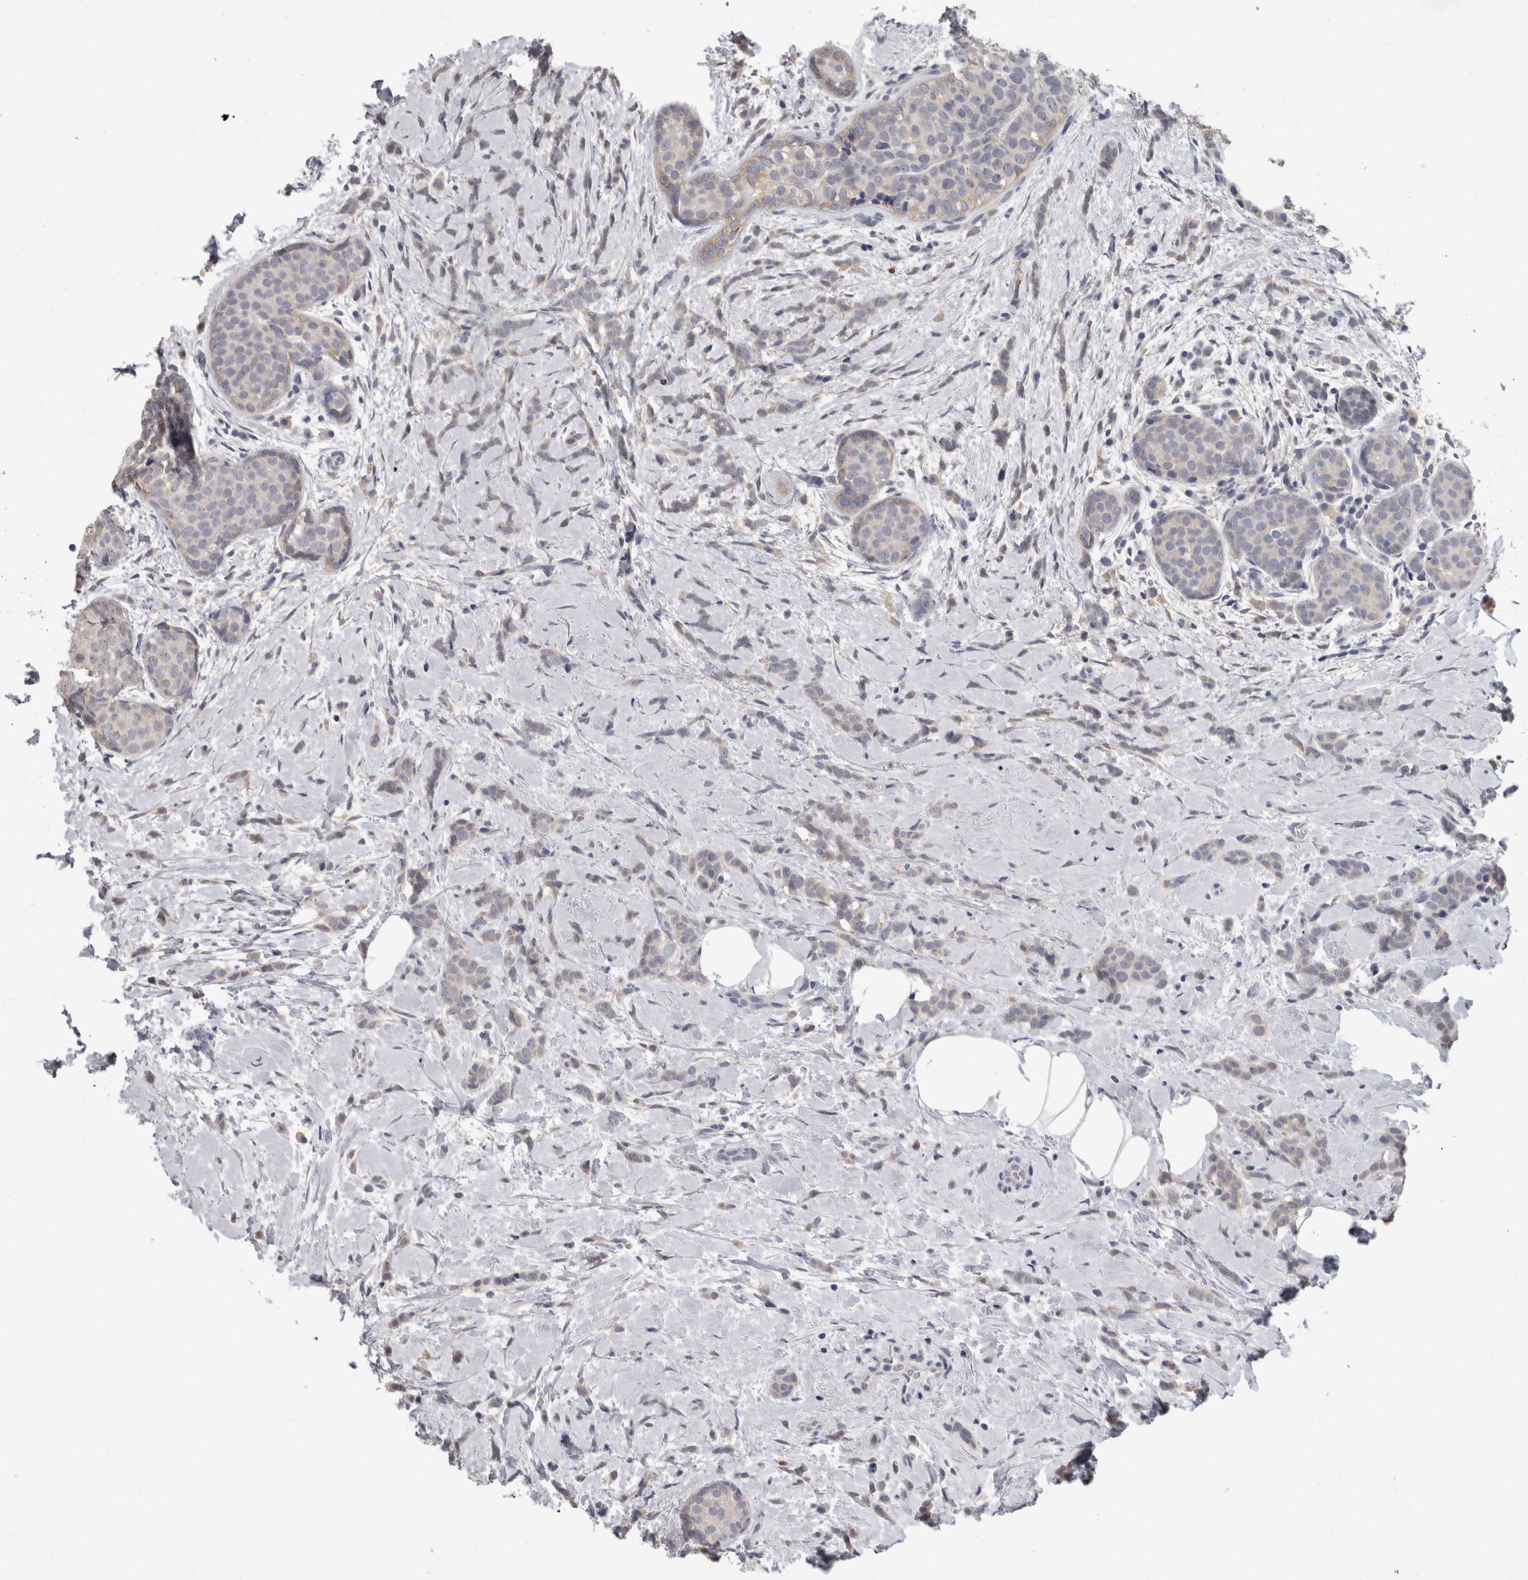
{"staining": {"intensity": "negative", "quantity": "none", "location": "none"}, "tissue": "breast cancer", "cell_type": "Tumor cells", "image_type": "cancer", "snomed": [{"axis": "morphology", "description": "Lobular carcinoma, in situ"}, {"axis": "morphology", "description": "Lobular carcinoma"}, {"axis": "topography", "description": "Breast"}], "caption": "Histopathology image shows no significant protein expression in tumor cells of breast cancer. (Immunohistochemistry, brightfield microscopy, high magnification).", "gene": "FHOD3", "patient": {"sex": "female", "age": 41}}